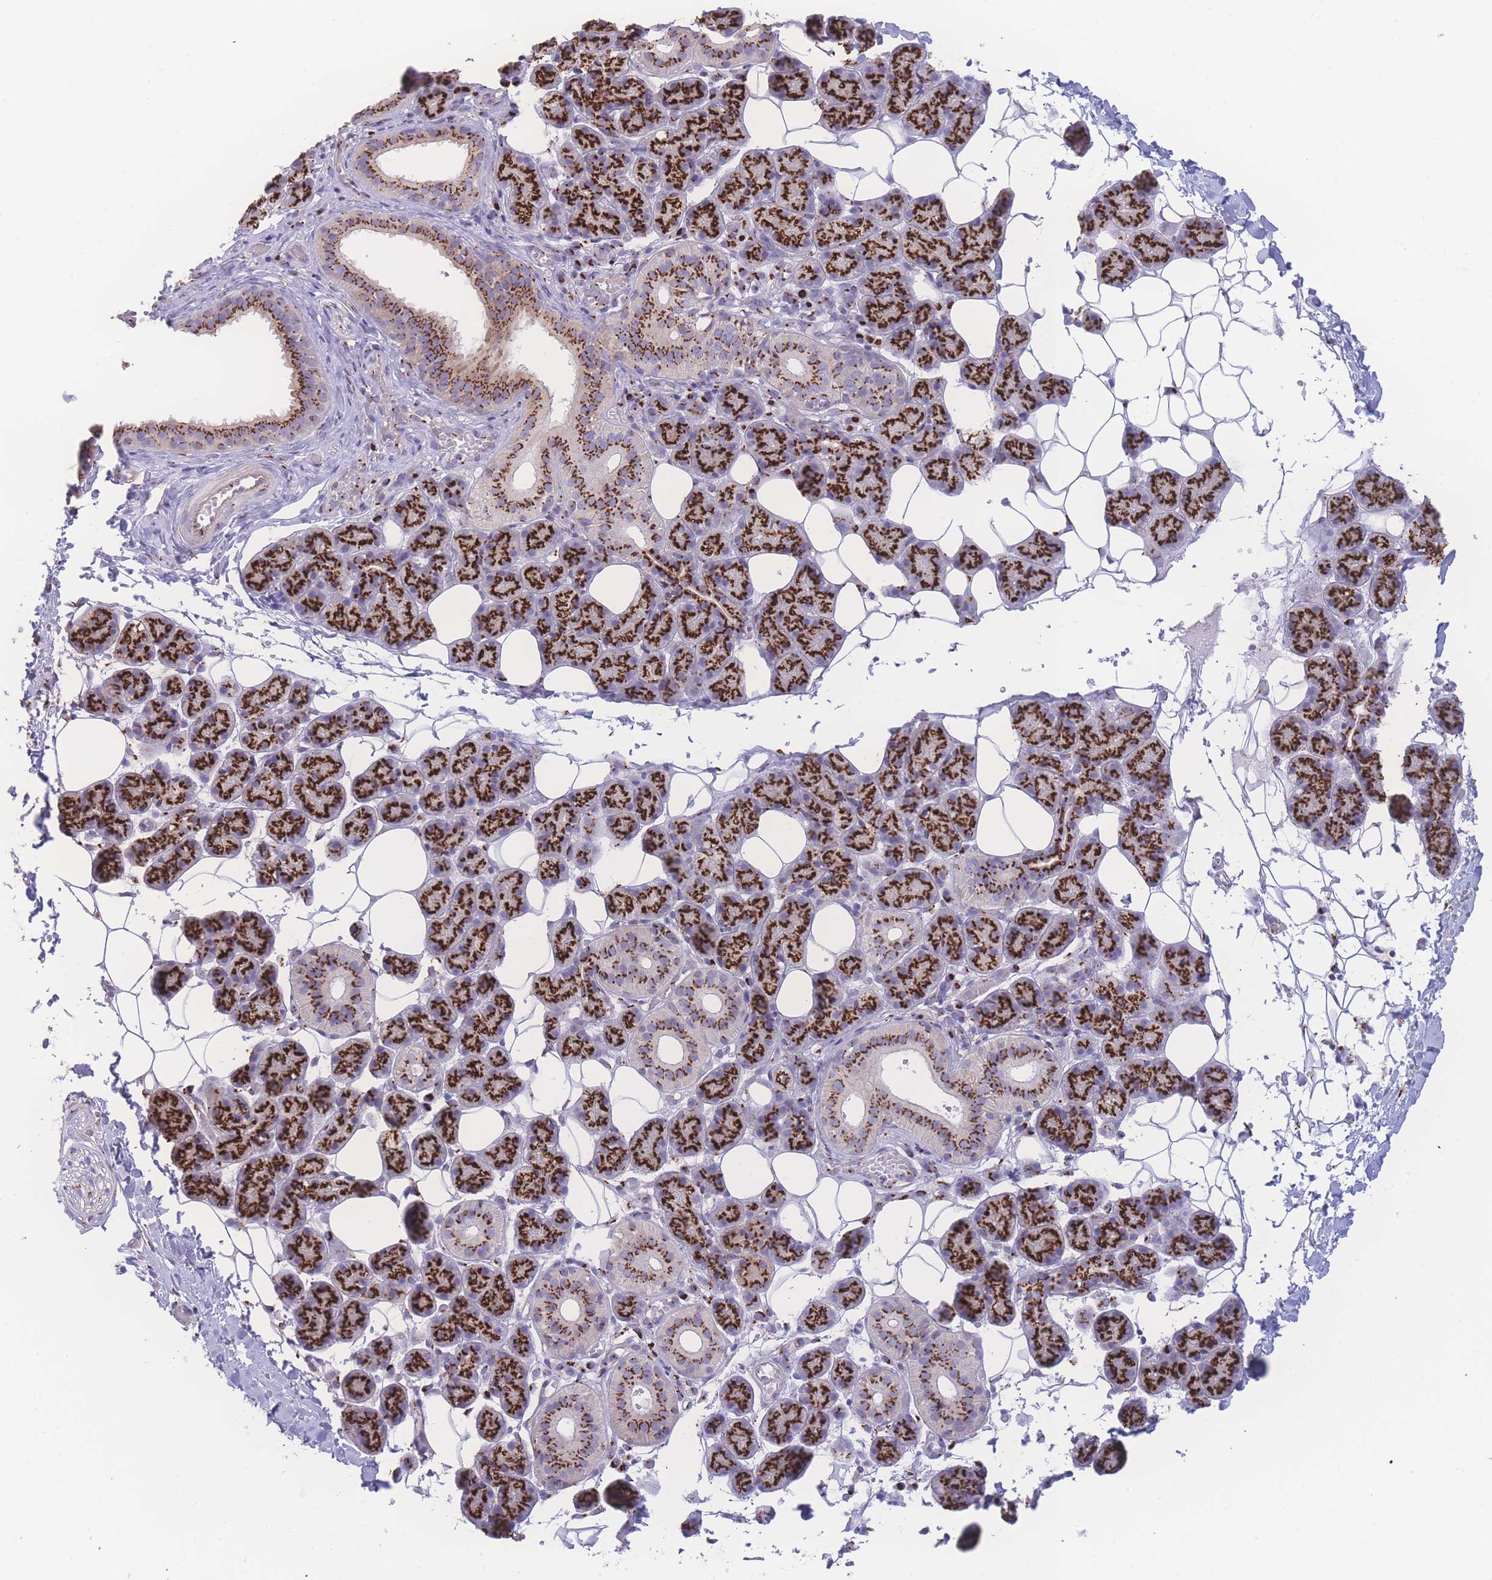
{"staining": {"intensity": "strong", "quantity": ">75%", "location": "cytoplasmic/membranous"}, "tissue": "salivary gland", "cell_type": "Glandular cells", "image_type": "normal", "snomed": [{"axis": "morphology", "description": "Normal tissue, NOS"}, {"axis": "topography", "description": "Salivary gland"}], "caption": "An IHC micrograph of normal tissue is shown. Protein staining in brown highlights strong cytoplasmic/membranous positivity in salivary gland within glandular cells. (DAB = brown stain, brightfield microscopy at high magnification).", "gene": "GOLM2", "patient": {"sex": "female", "age": 33}}